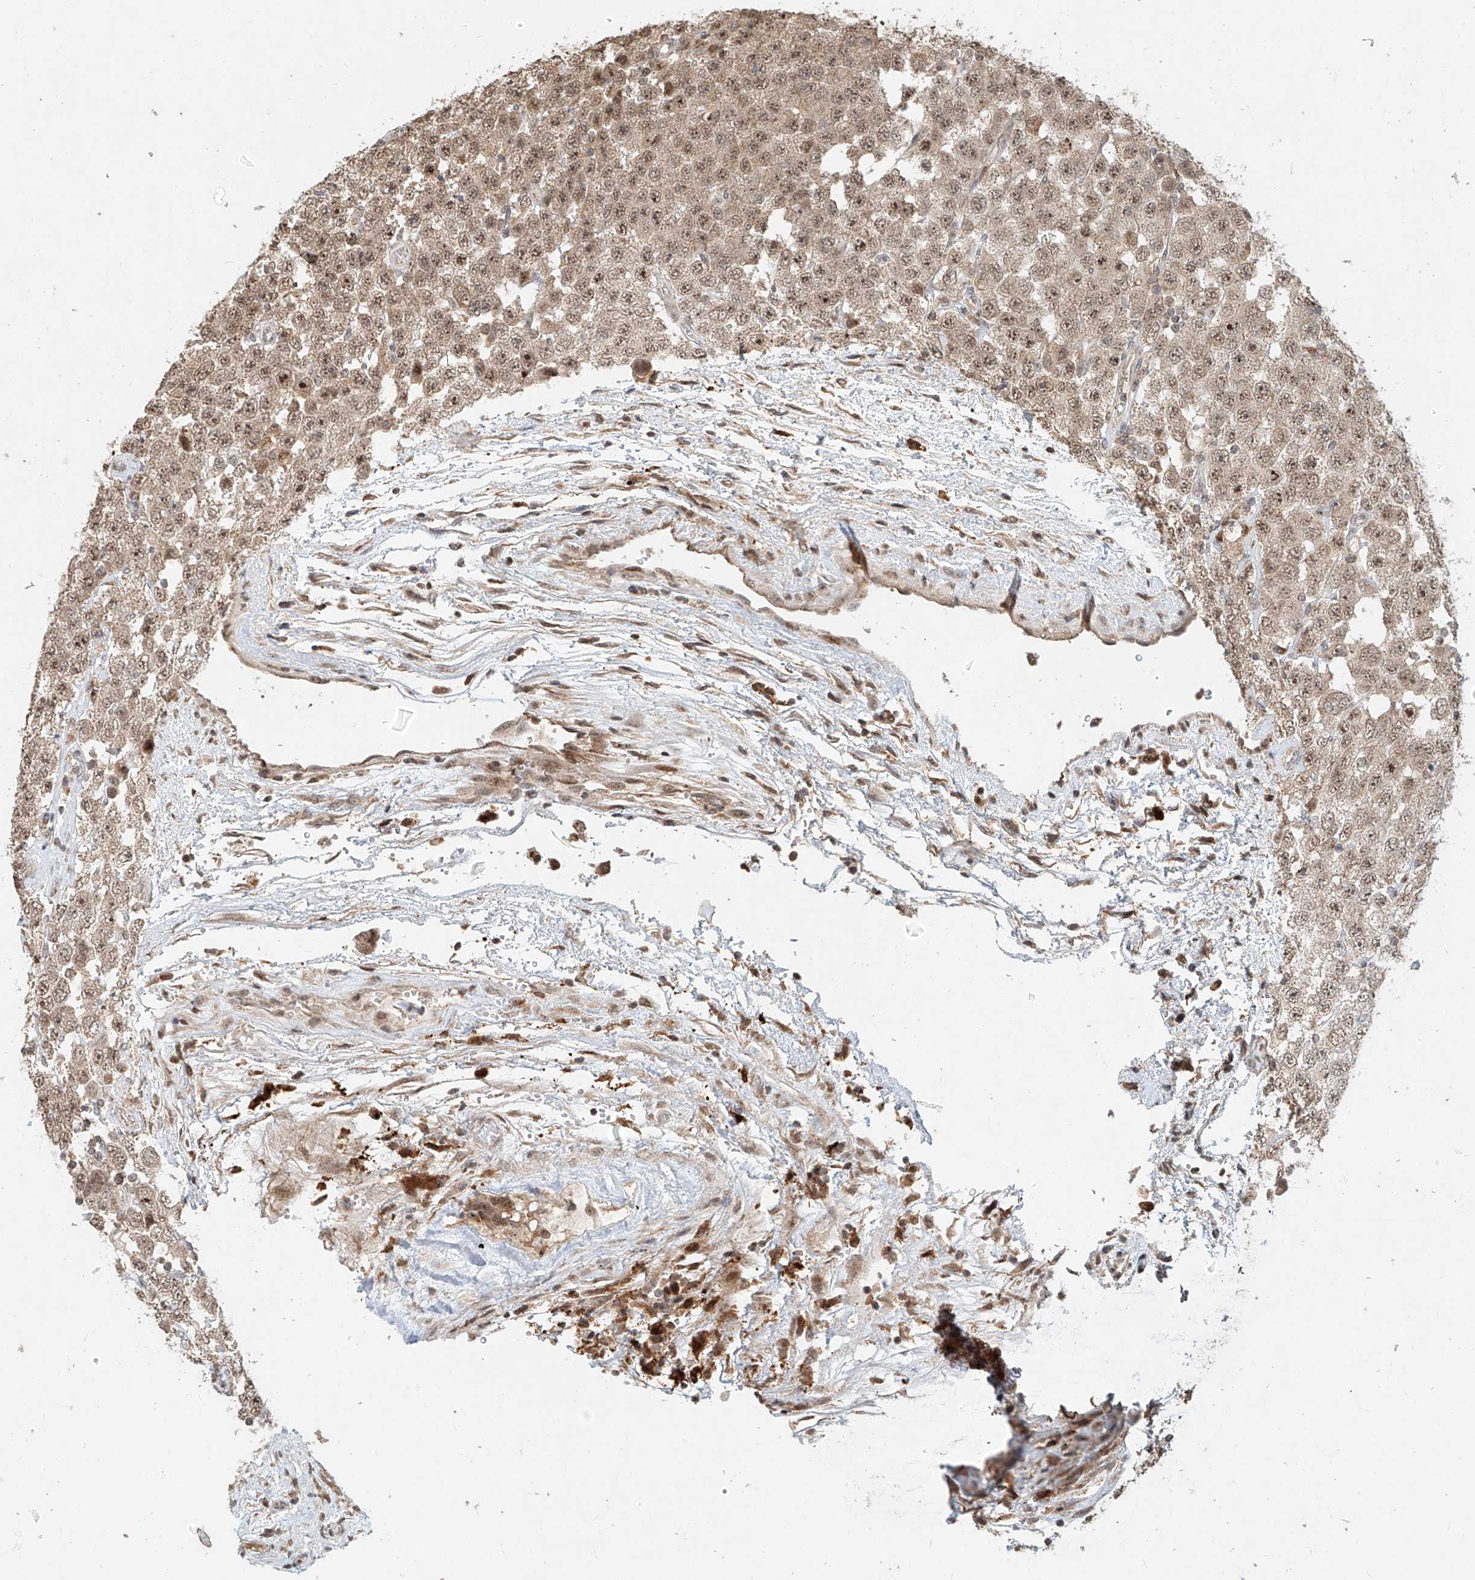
{"staining": {"intensity": "weak", "quantity": ">75%", "location": "cytoplasmic/membranous,nuclear"}, "tissue": "testis cancer", "cell_type": "Tumor cells", "image_type": "cancer", "snomed": [{"axis": "morphology", "description": "Carcinoma, Embryonal, NOS"}, {"axis": "topography", "description": "Testis"}], "caption": "This photomicrograph demonstrates IHC staining of human testis cancer, with low weak cytoplasmic/membranous and nuclear positivity in approximately >75% of tumor cells.", "gene": "SYTL3", "patient": {"sex": "male", "age": 36}}